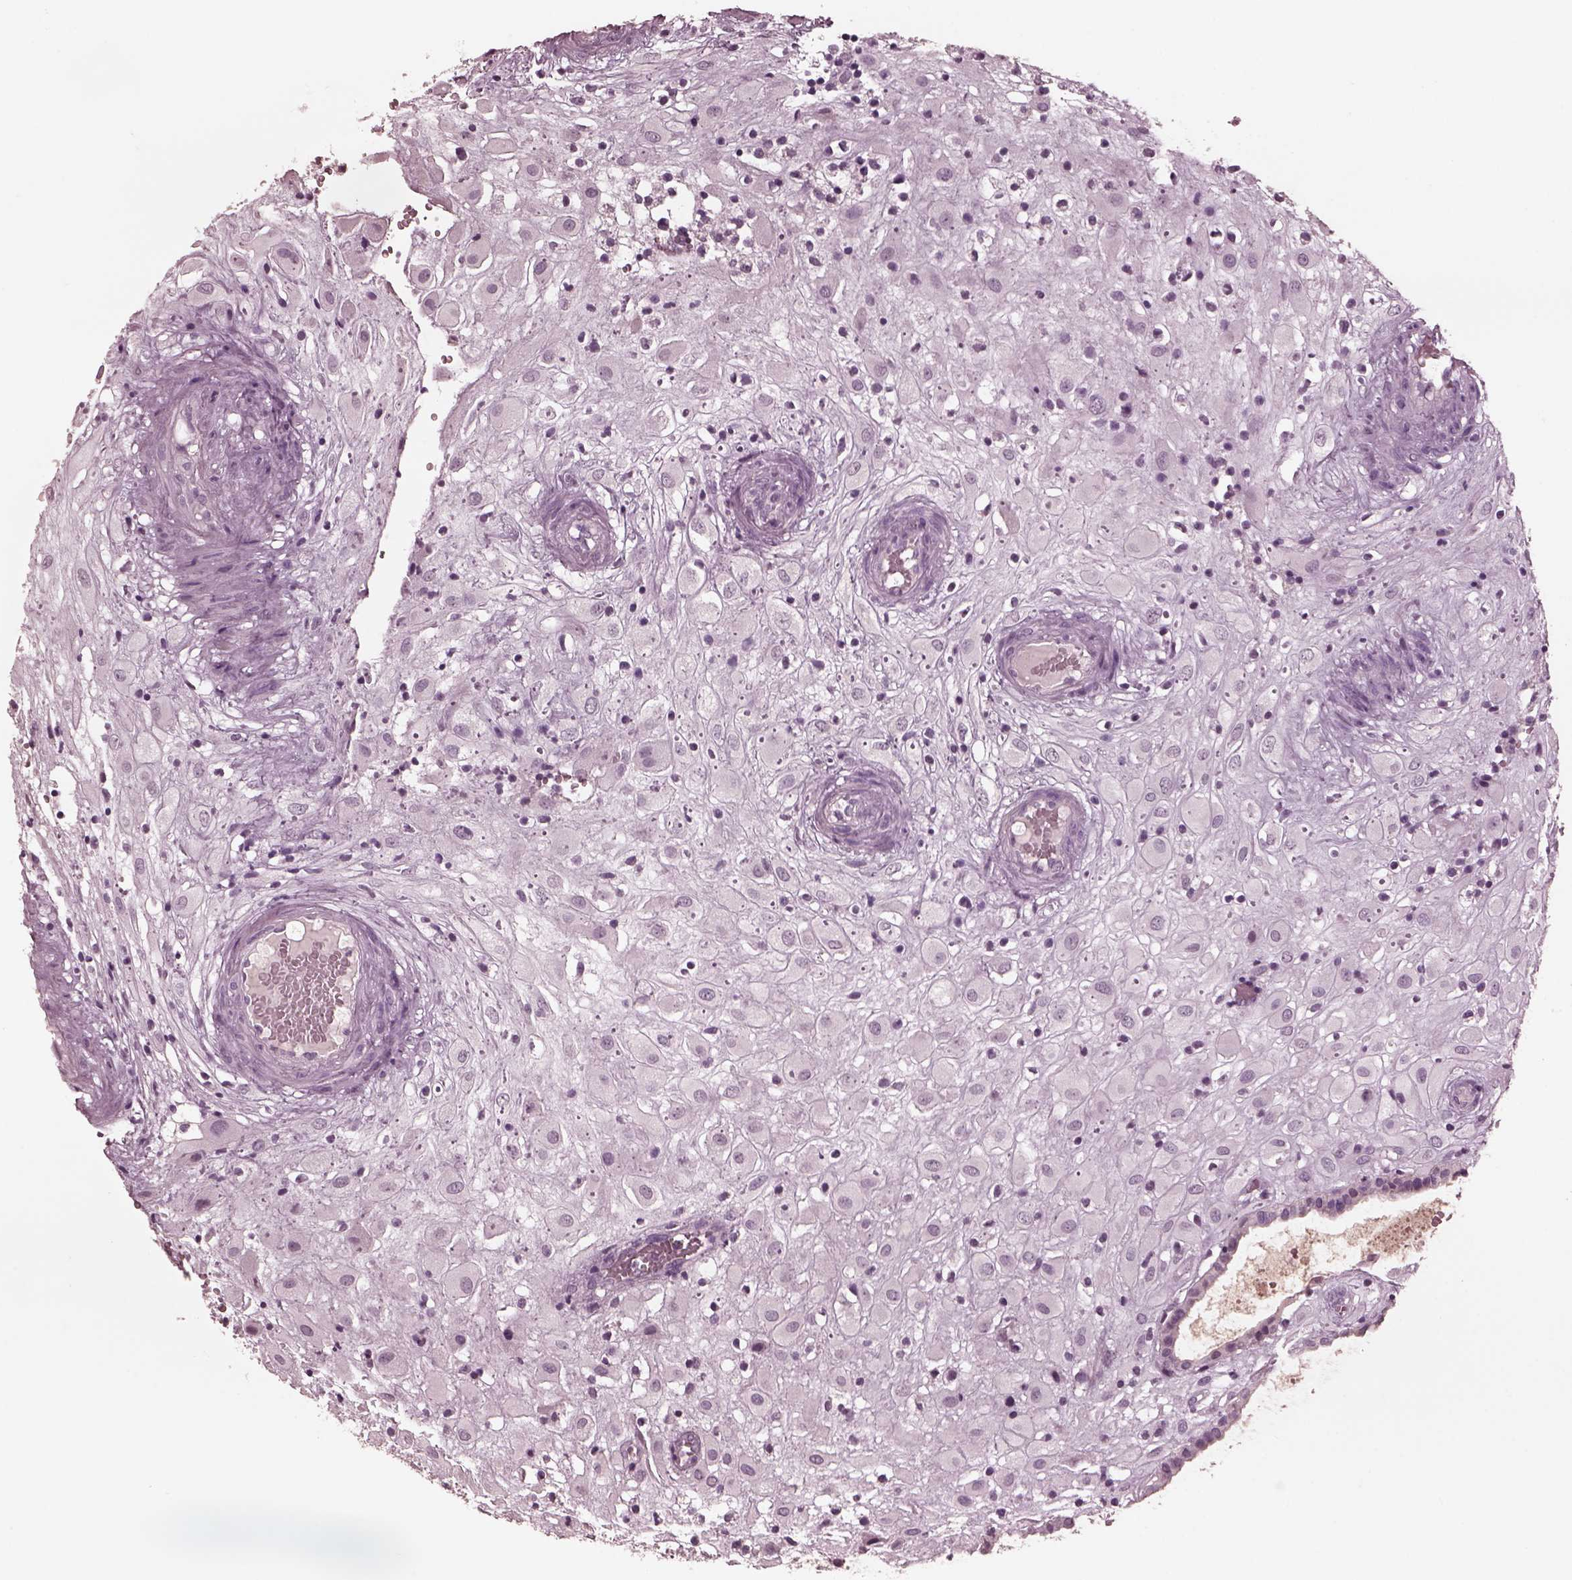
{"staining": {"intensity": "negative", "quantity": "none", "location": "none"}, "tissue": "placenta", "cell_type": "Decidual cells", "image_type": "normal", "snomed": [{"axis": "morphology", "description": "Normal tissue, NOS"}, {"axis": "topography", "description": "Placenta"}], "caption": "Image shows no protein positivity in decidual cells of benign placenta. (Immunohistochemistry, brightfield microscopy, high magnification).", "gene": "CGA", "patient": {"sex": "female", "age": 24}}